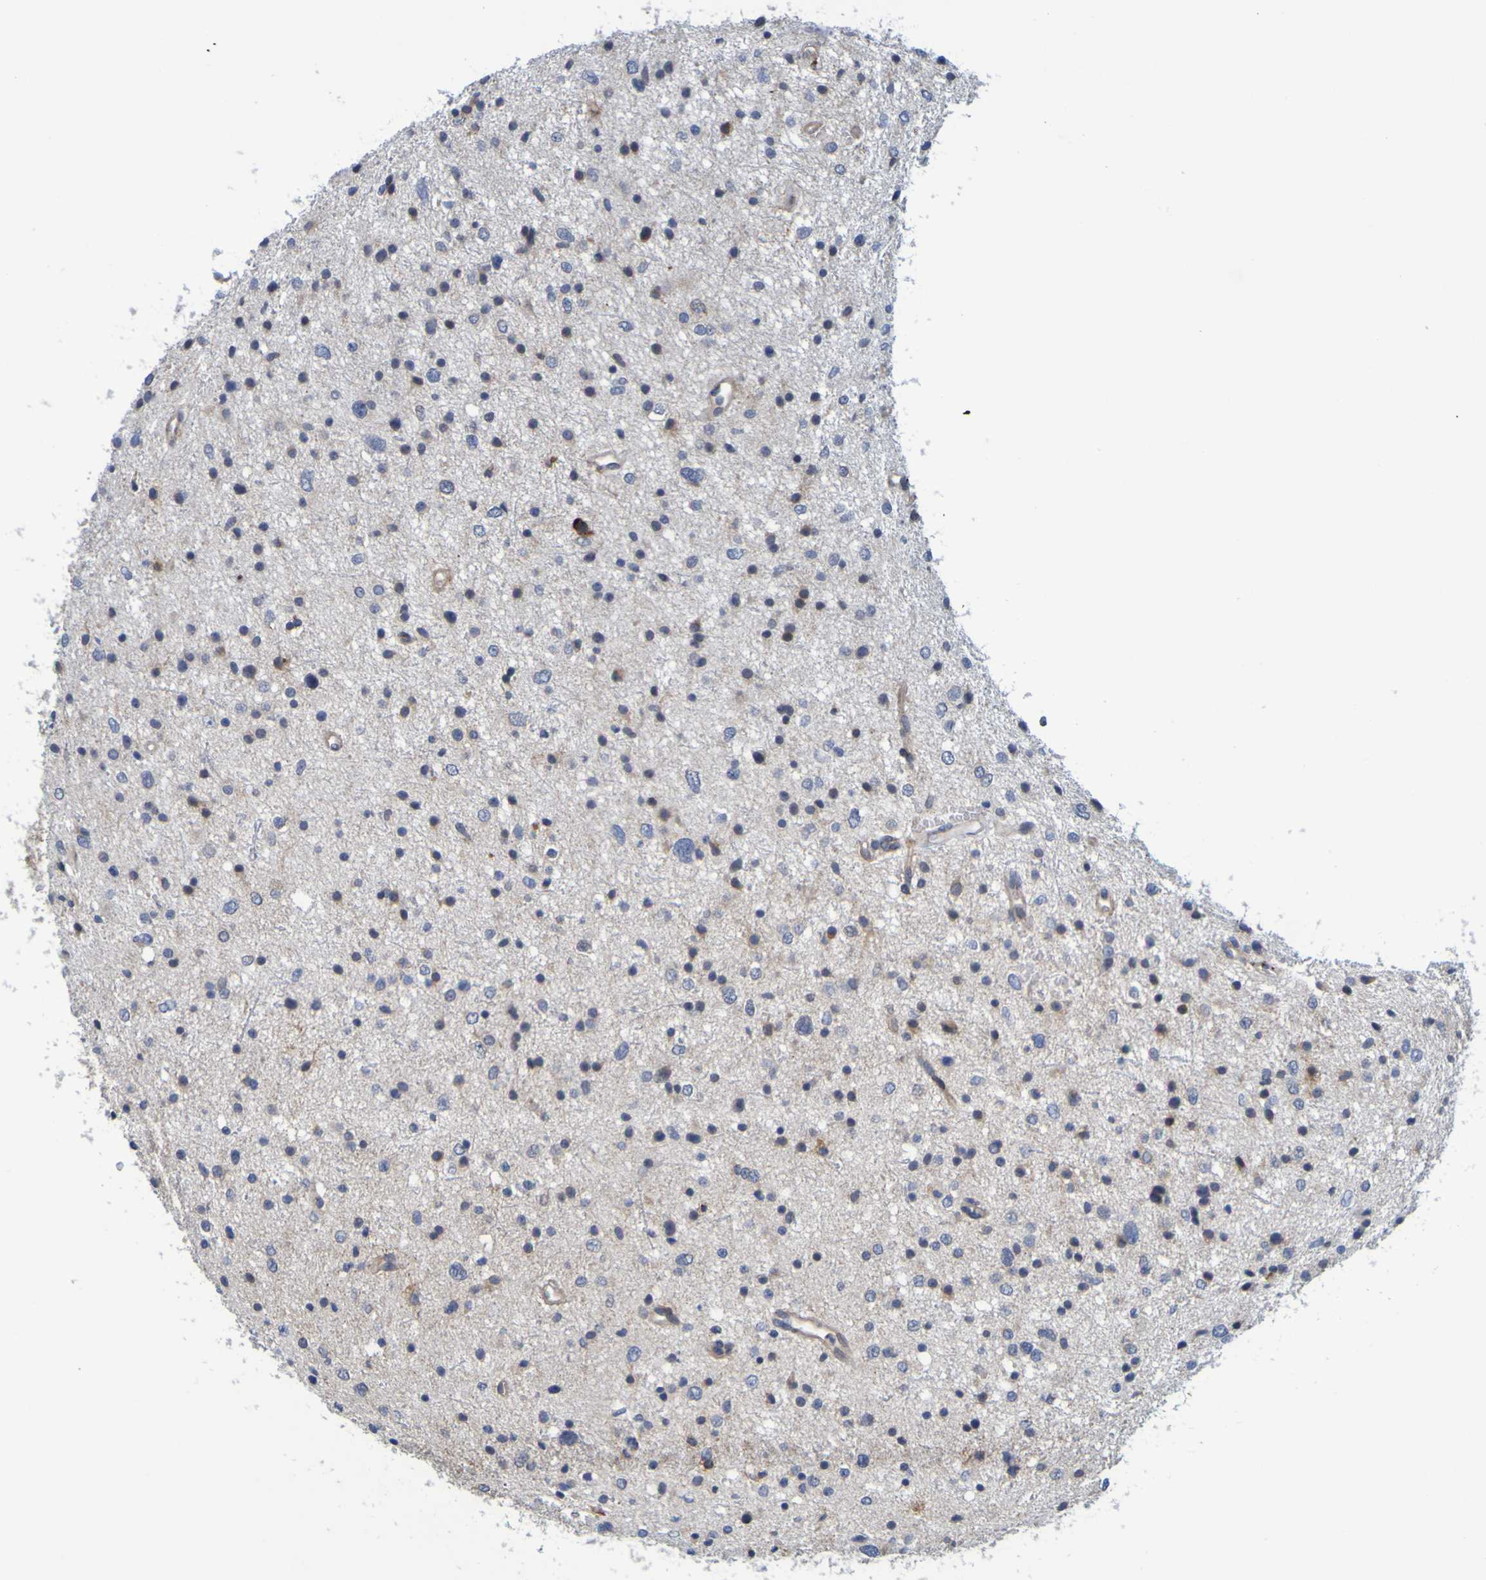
{"staining": {"intensity": "negative", "quantity": "none", "location": "none"}, "tissue": "glioma", "cell_type": "Tumor cells", "image_type": "cancer", "snomed": [{"axis": "morphology", "description": "Glioma, malignant, Low grade"}, {"axis": "topography", "description": "Brain"}], "caption": "Immunohistochemical staining of glioma displays no significant expression in tumor cells.", "gene": "SIL1", "patient": {"sex": "female", "age": 37}}